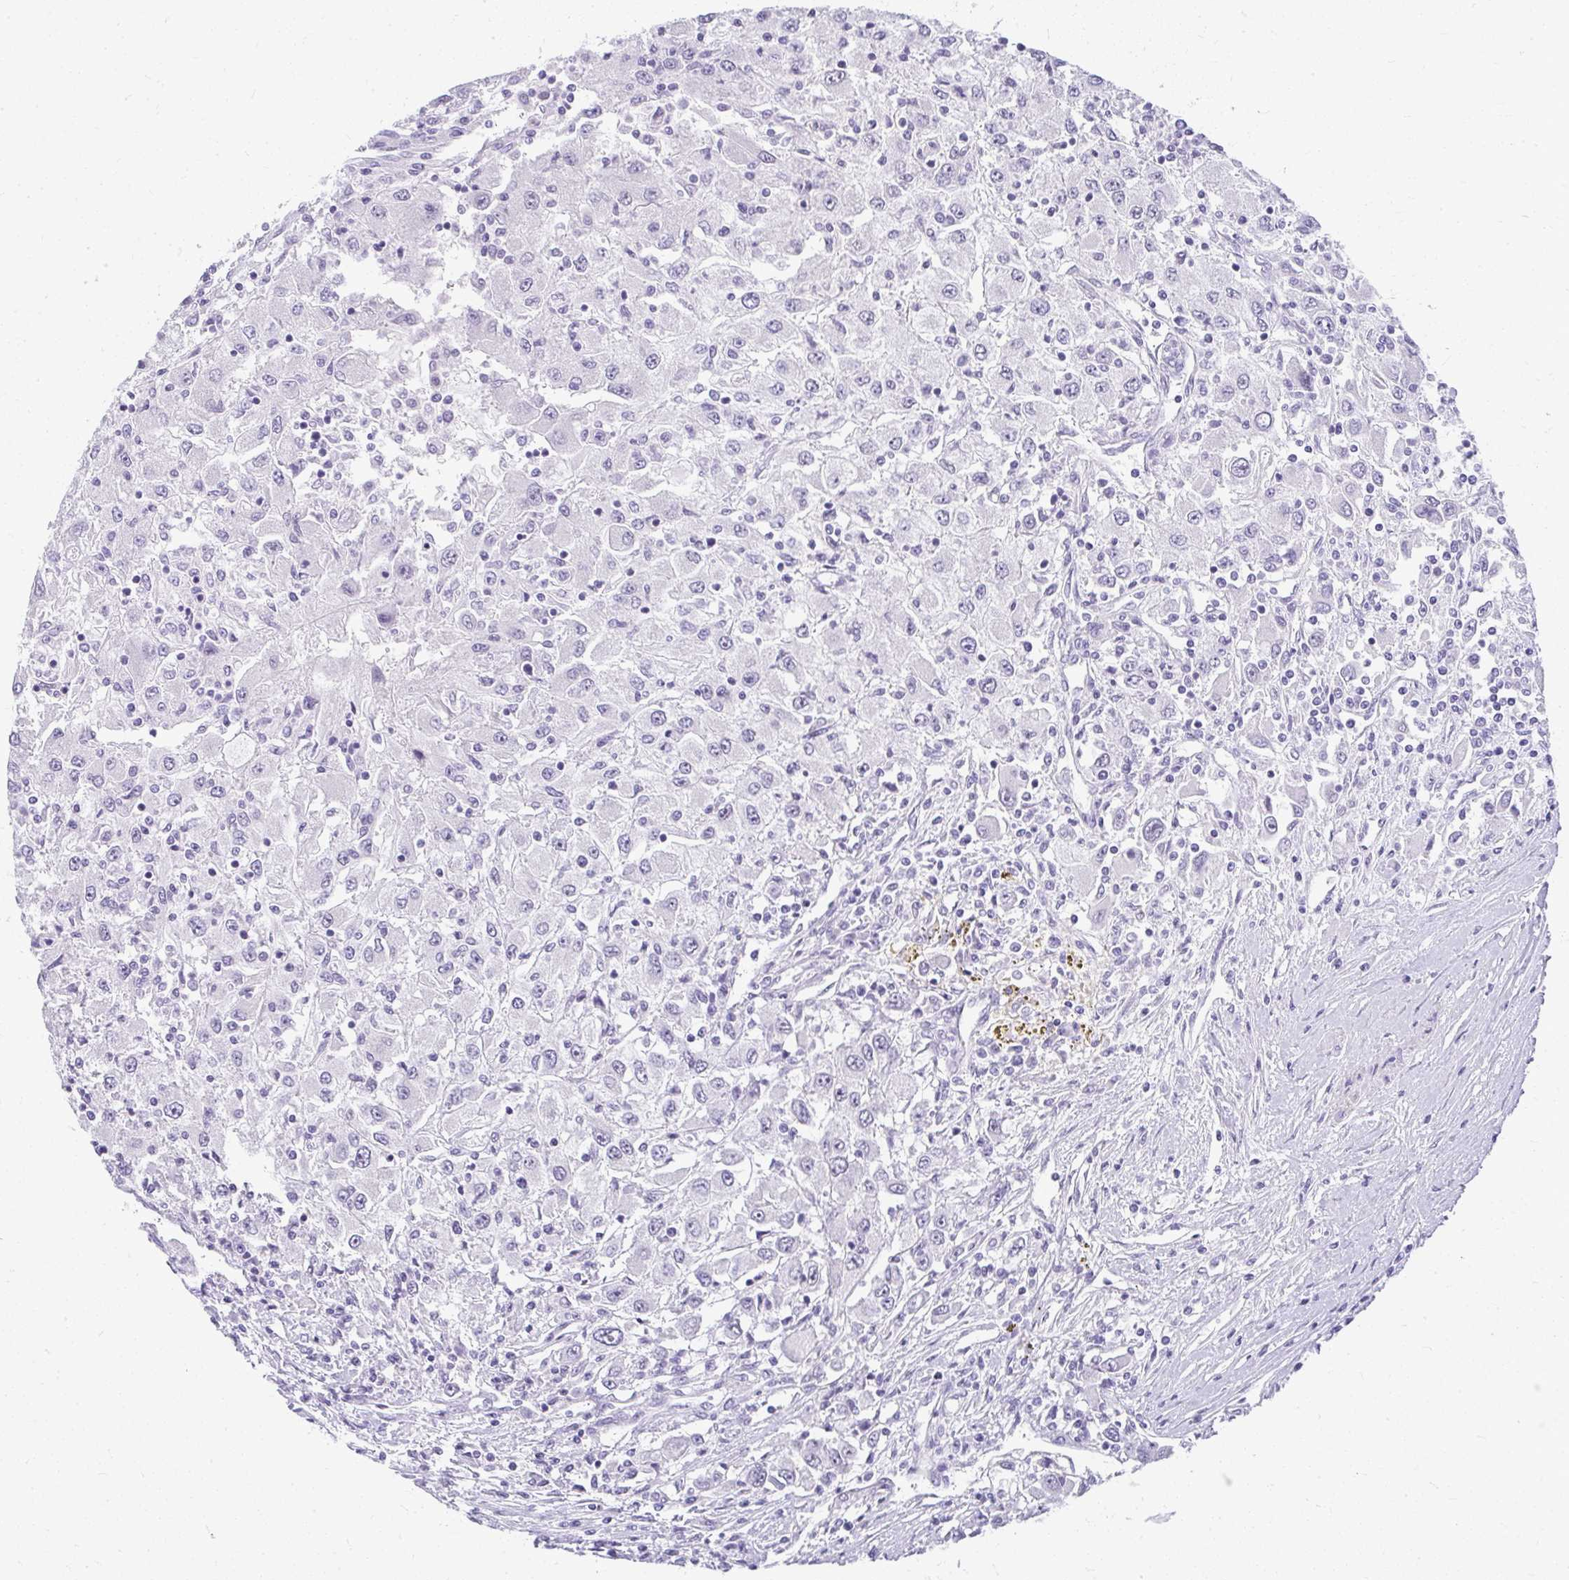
{"staining": {"intensity": "negative", "quantity": "none", "location": "none"}, "tissue": "renal cancer", "cell_type": "Tumor cells", "image_type": "cancer", "snomed": [{"axis": "morphology", "description": "Adenocarcinoma, NOS"}, {"axis": "topography", "description": "Kidney"}], "caption": "Immunohistochemistry photomicrograph of renal cancer stained for a protein (brown), which demonstrates no staining in tumor cells.", "gene": "TEX33", "patient": {"sex": "female", "age": 67}}